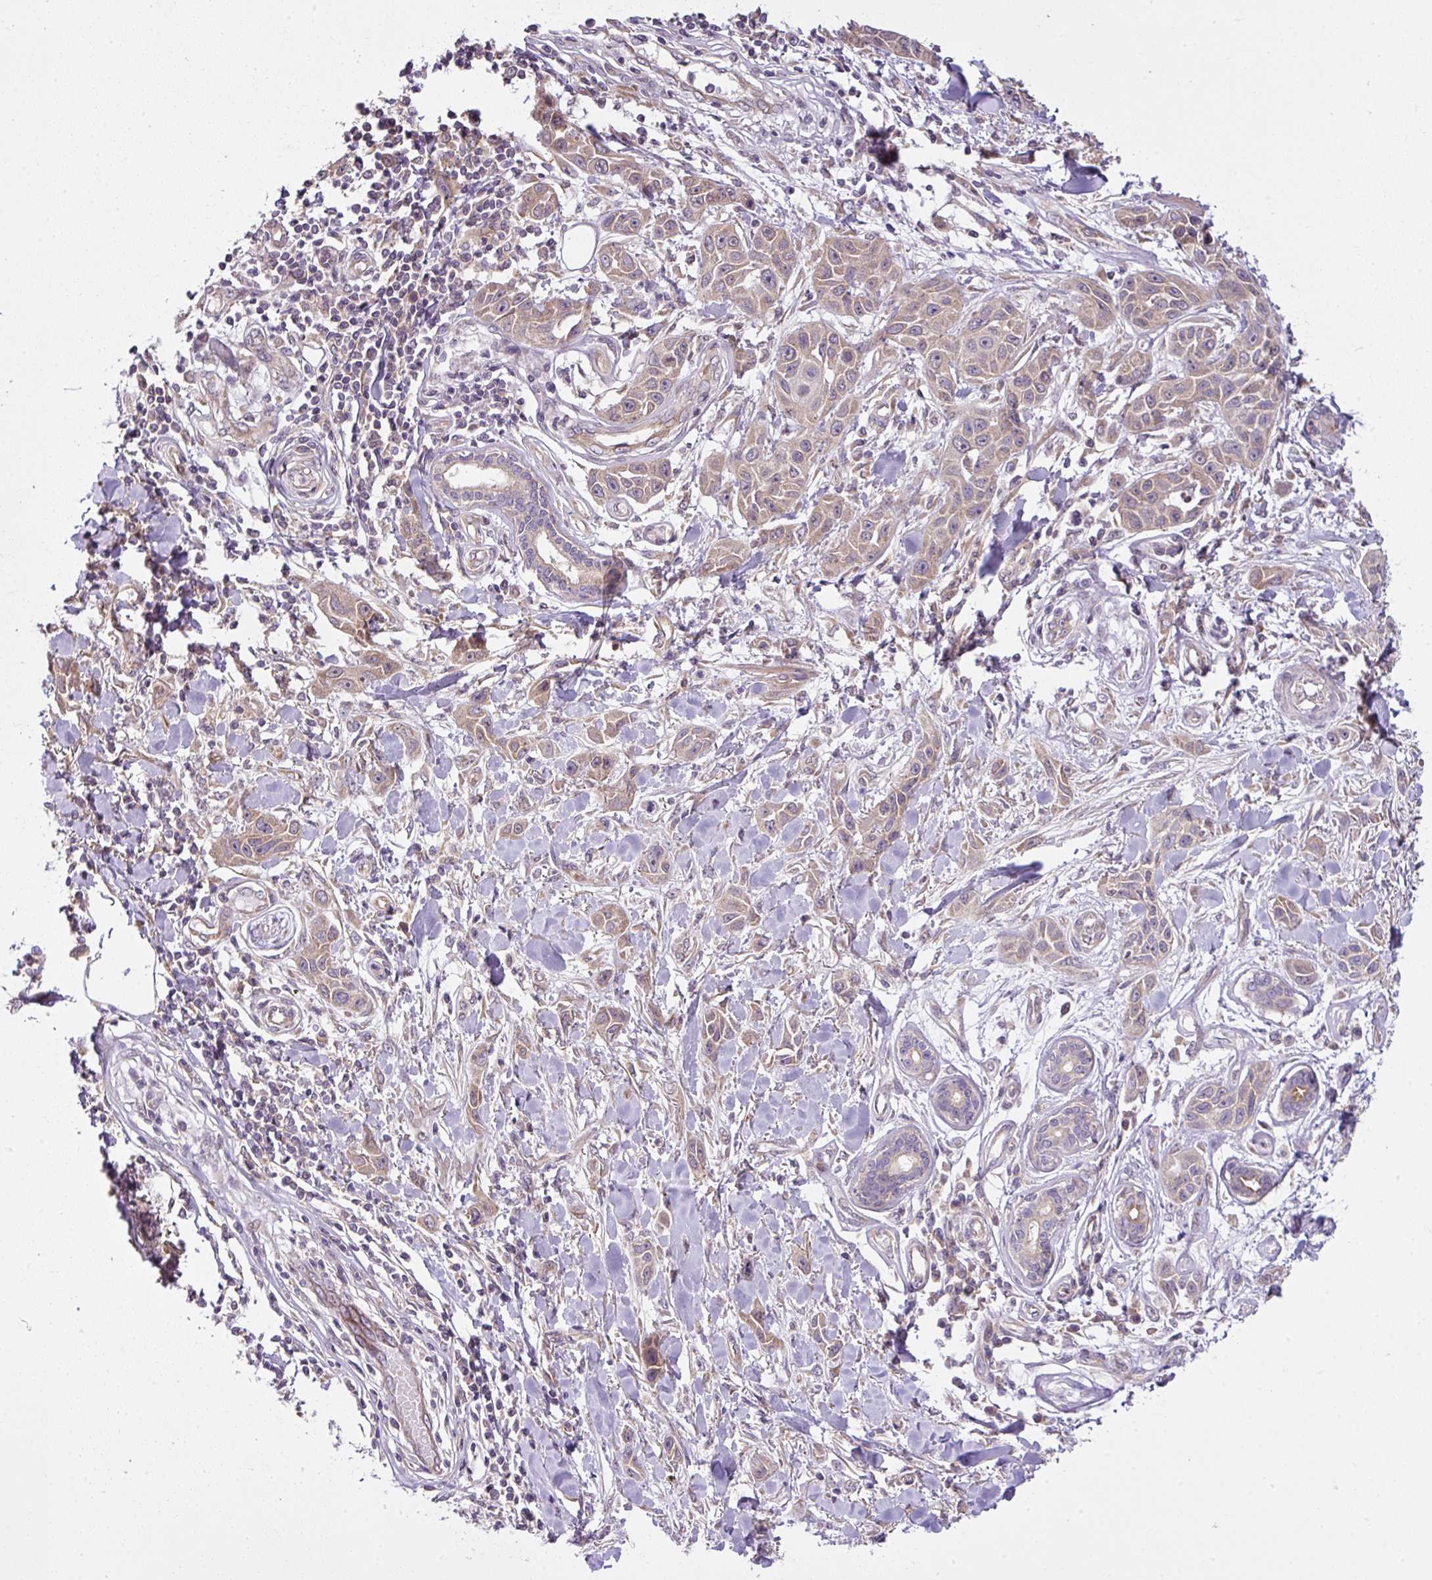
{"staining": {"intensity": "weak", "quantity": "25%-75%", "location": "cytoplasmic/membranous"}, "tissue": "skin cancer", "cell_type": "Tumor cells", "image_type": "cancer", "snomed": [{"axis": "morphology", "description": "Squamous cell carcinoma, NOS"}, {"axis": "topography", "description": "Skin"}], "caption": "The photomicrograph exhibits a brown stain indicating the presence of a protein in the cytoplasmic/membranous of tumor cells in skin cancer (squamous cell carcinoma).", "gene": "COX18", "patient": {"sex": "female", "age": 69}}